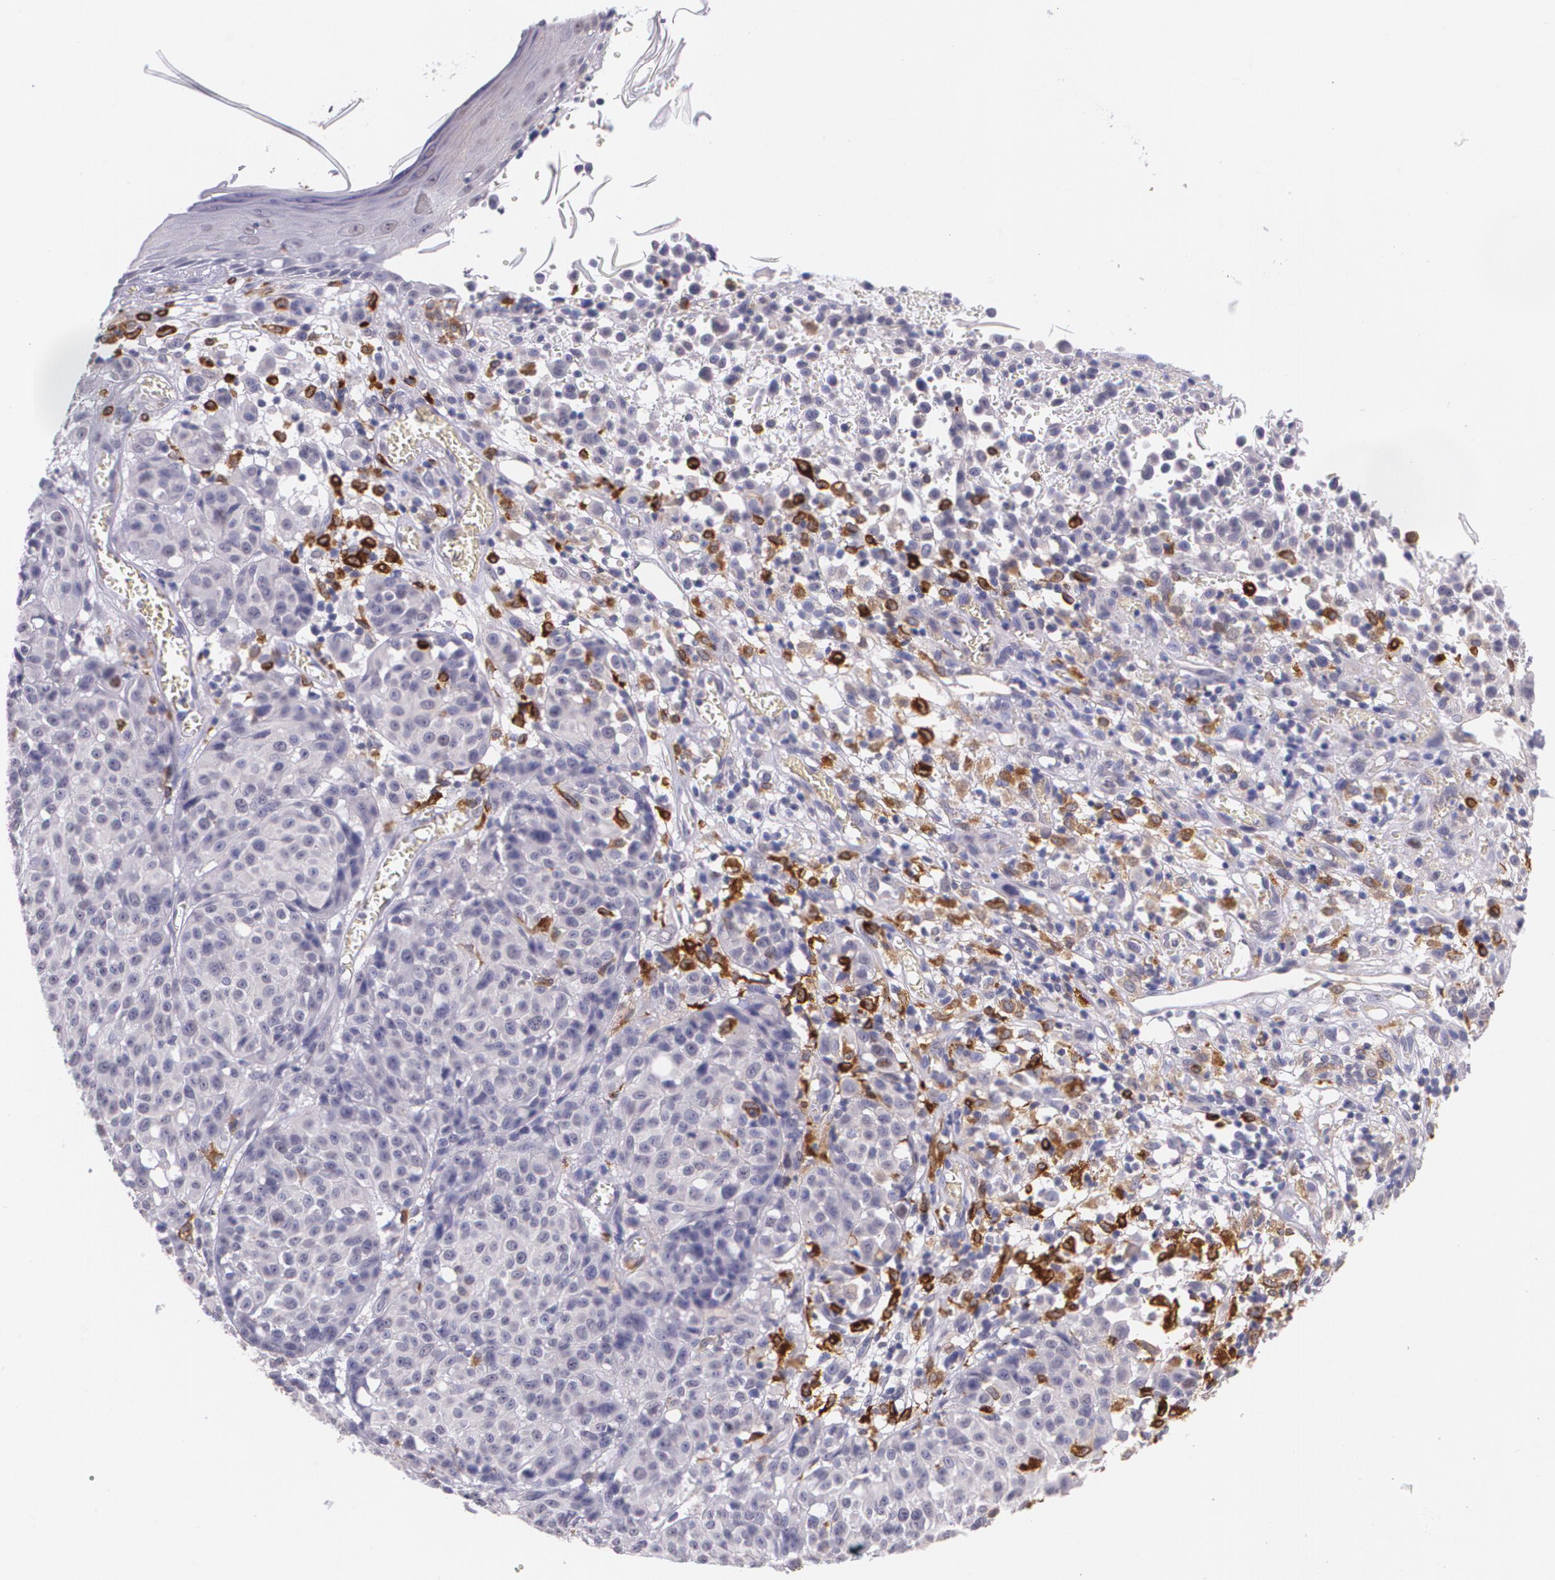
{"staining": {"intensity": "negative", "quantity": "none", "location": "none"}, "tissue": "melanoma", "cell_type": "Tumor cells", "image_type": "cancer", "snomed": [{"axis": "morphology", "description": "Malignant melanoma, NOS"}, {"axis": "topography", "description": "Skin"}], "caption": "The image displays no significant expression in tumor cells of malignant melanoma.", "gene": "RTN1", "patient": {"sex": "female", "age": 49}}